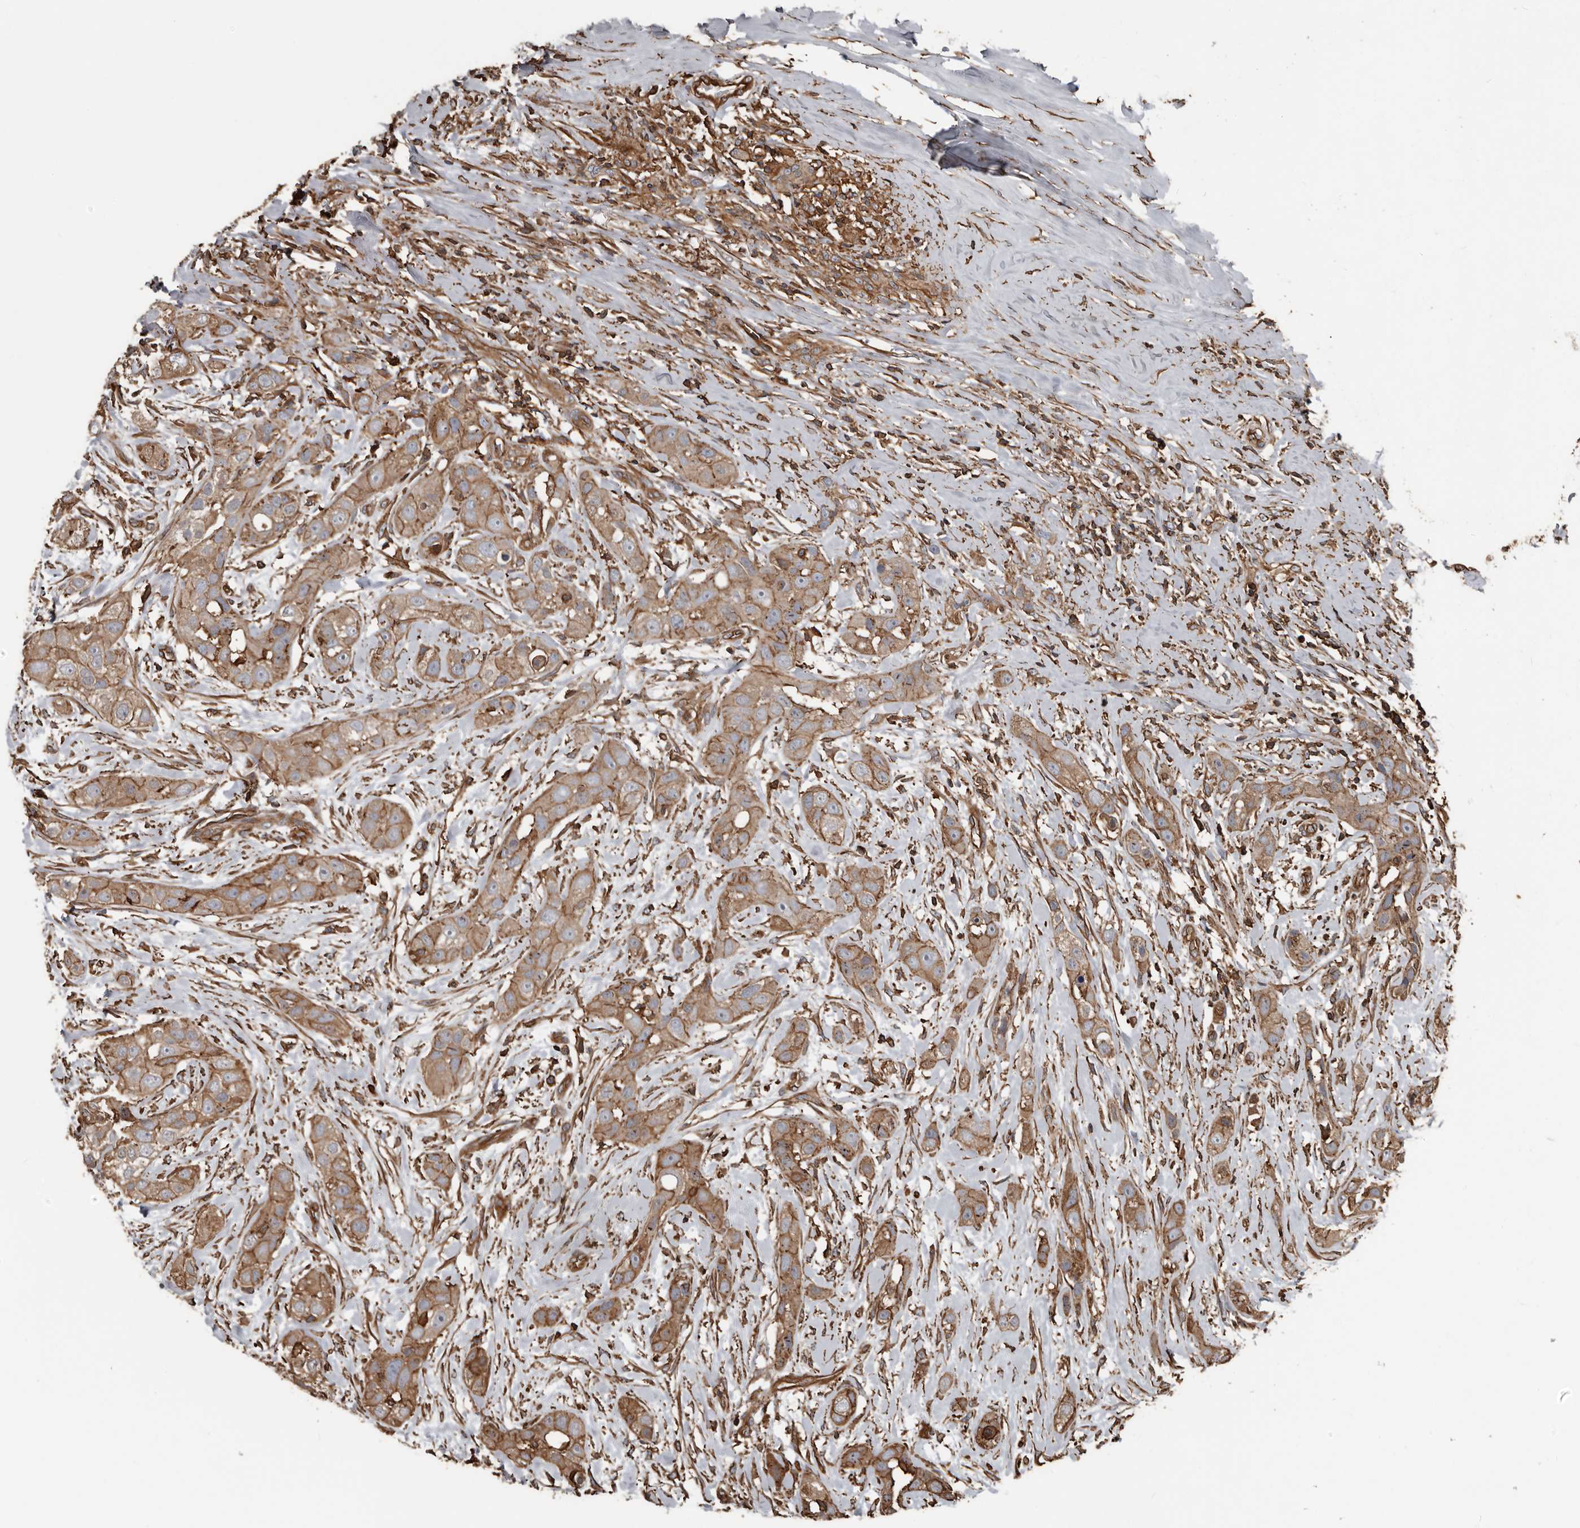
{"staining": {"intensity": "moderate", "quantity": ">75%", "location": "cytoplasmic/membranous"}, "tissue": "head and neck cancer", "cell_type": "Tumor cells", "image_type": "cancer", "snomed": [{"axis": "morphology", "description": "Normal tissue, NOS"}, {"axis": "morphology", "description": "Squamous cell carcinoma, NOS"}, {"axis": "topography", "description": "Skeletal muscle"}, {"axis": "topography", "description": "Head-Neck"}], "caption": "Immunohistochemistry (IHC) staining of head and neck squamous cell carcinoma, which displays medium levels of moderate cytoplasmic/membranous positivity in about >75% of tumor cells indicating moderate cytoplasmic/membranous protein positivity. The staining was performed using DAB (brown) for protein detection and nuclei were counterstained in hematoxylin (blue).", "gene": "DENND6B", "patient": {"sex": "male", "age": 51}}